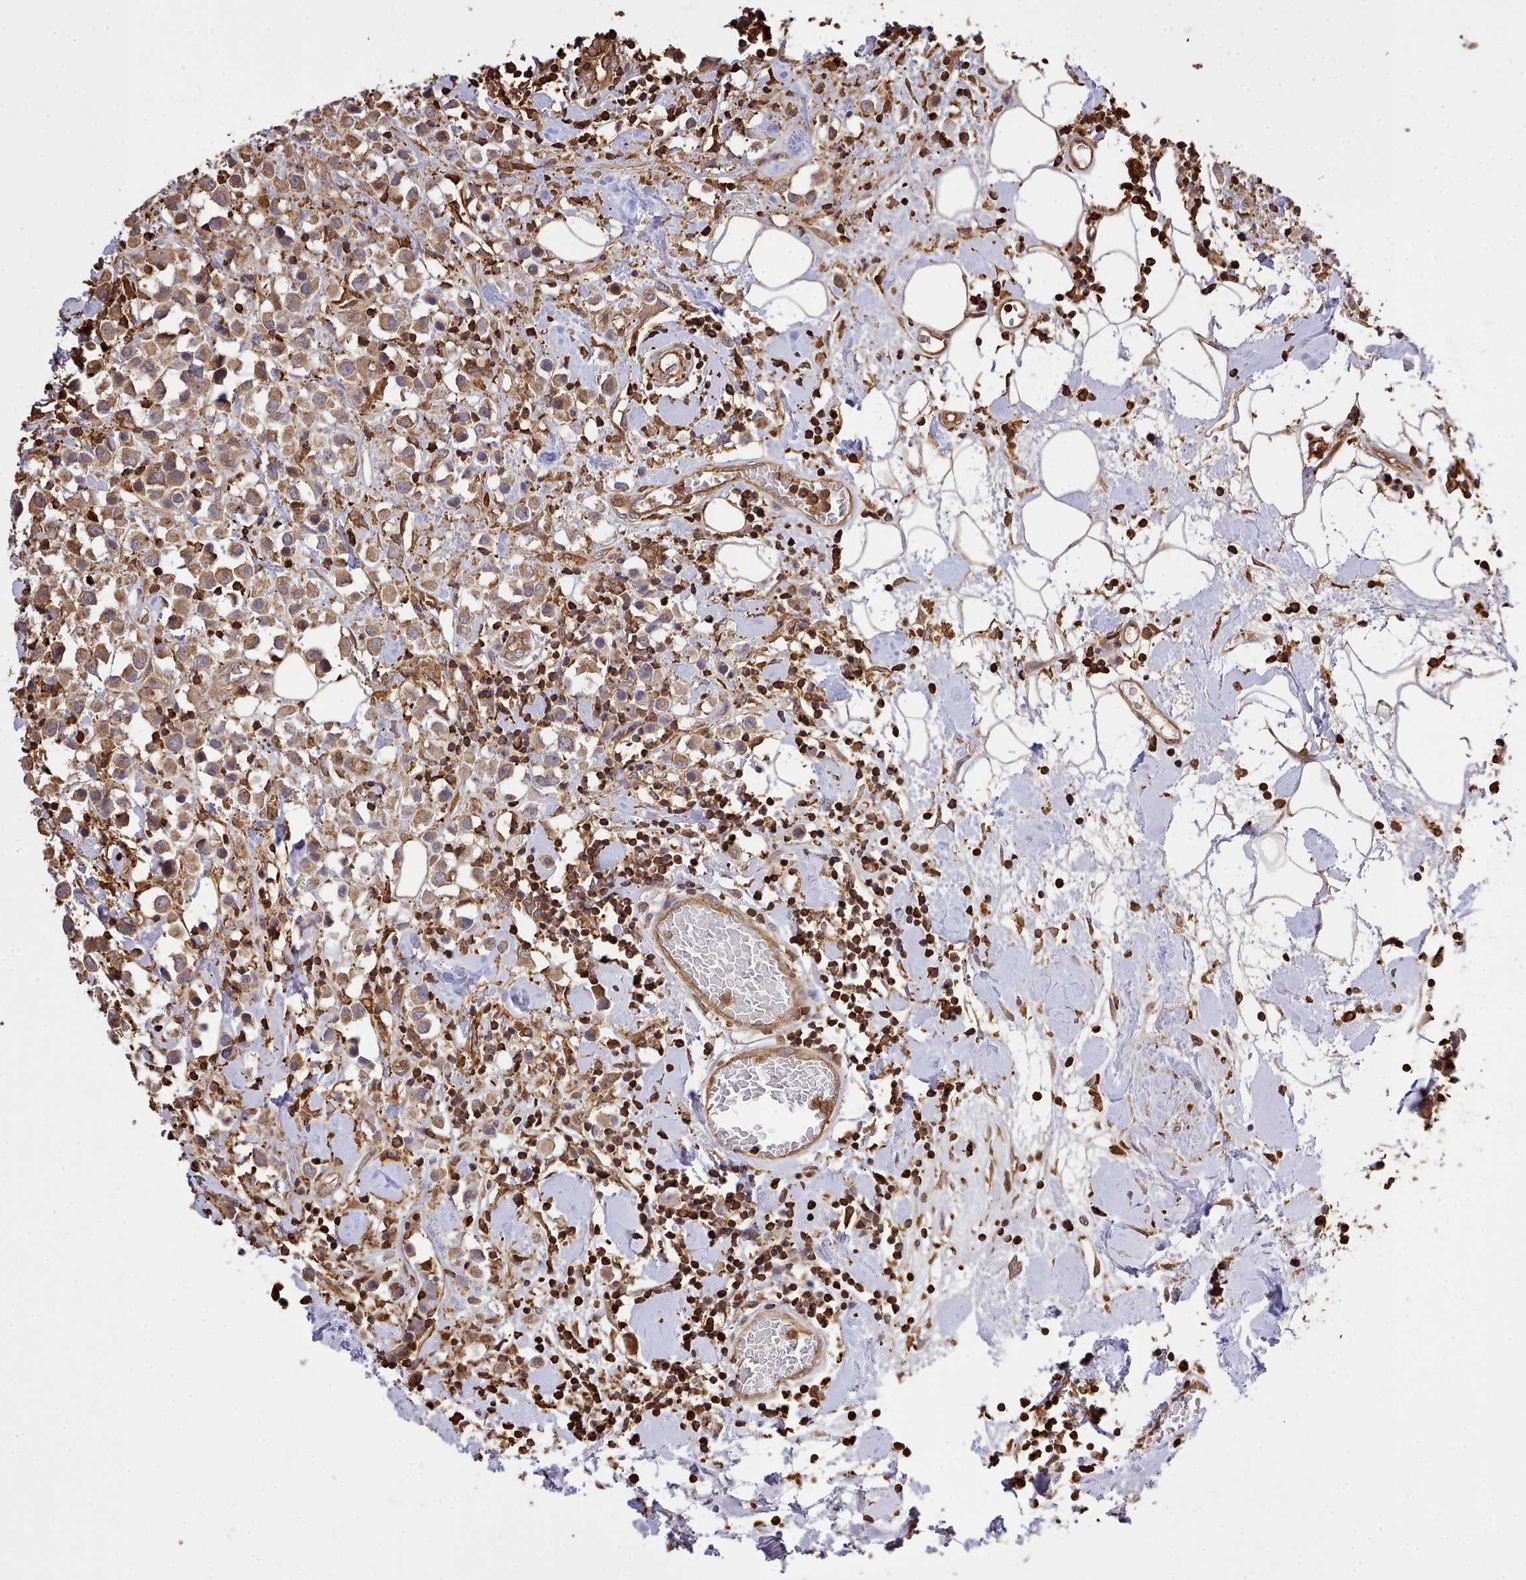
{"staining": {"intensity": "moderate", "quantity": ">75%", "location": "cytoplasmic/membranous"}, "tissue": "breast cancer", "cell_type": "Tumor cells", "image_type": "cancer", "snomed": [{"axis": "morphology", "description": "Duct carcinoma"}, {"axis": "topography", "description": "Breast"}], "caption": "High-magnification brightfield microscopy of breast cancer (infiltrating ductal carcinoma) stained with DAB (brown) and counterstained with hematoxylin (blue). tumor cells exhibit moderate cytoplasmic/membranous expression is present in about>75% of cells. Immunohistochemistry stains the protein in brown and the nuclei are stained blue.", "gene": "CAPZA1", "patient": {"sex": "female", "age": 61}}